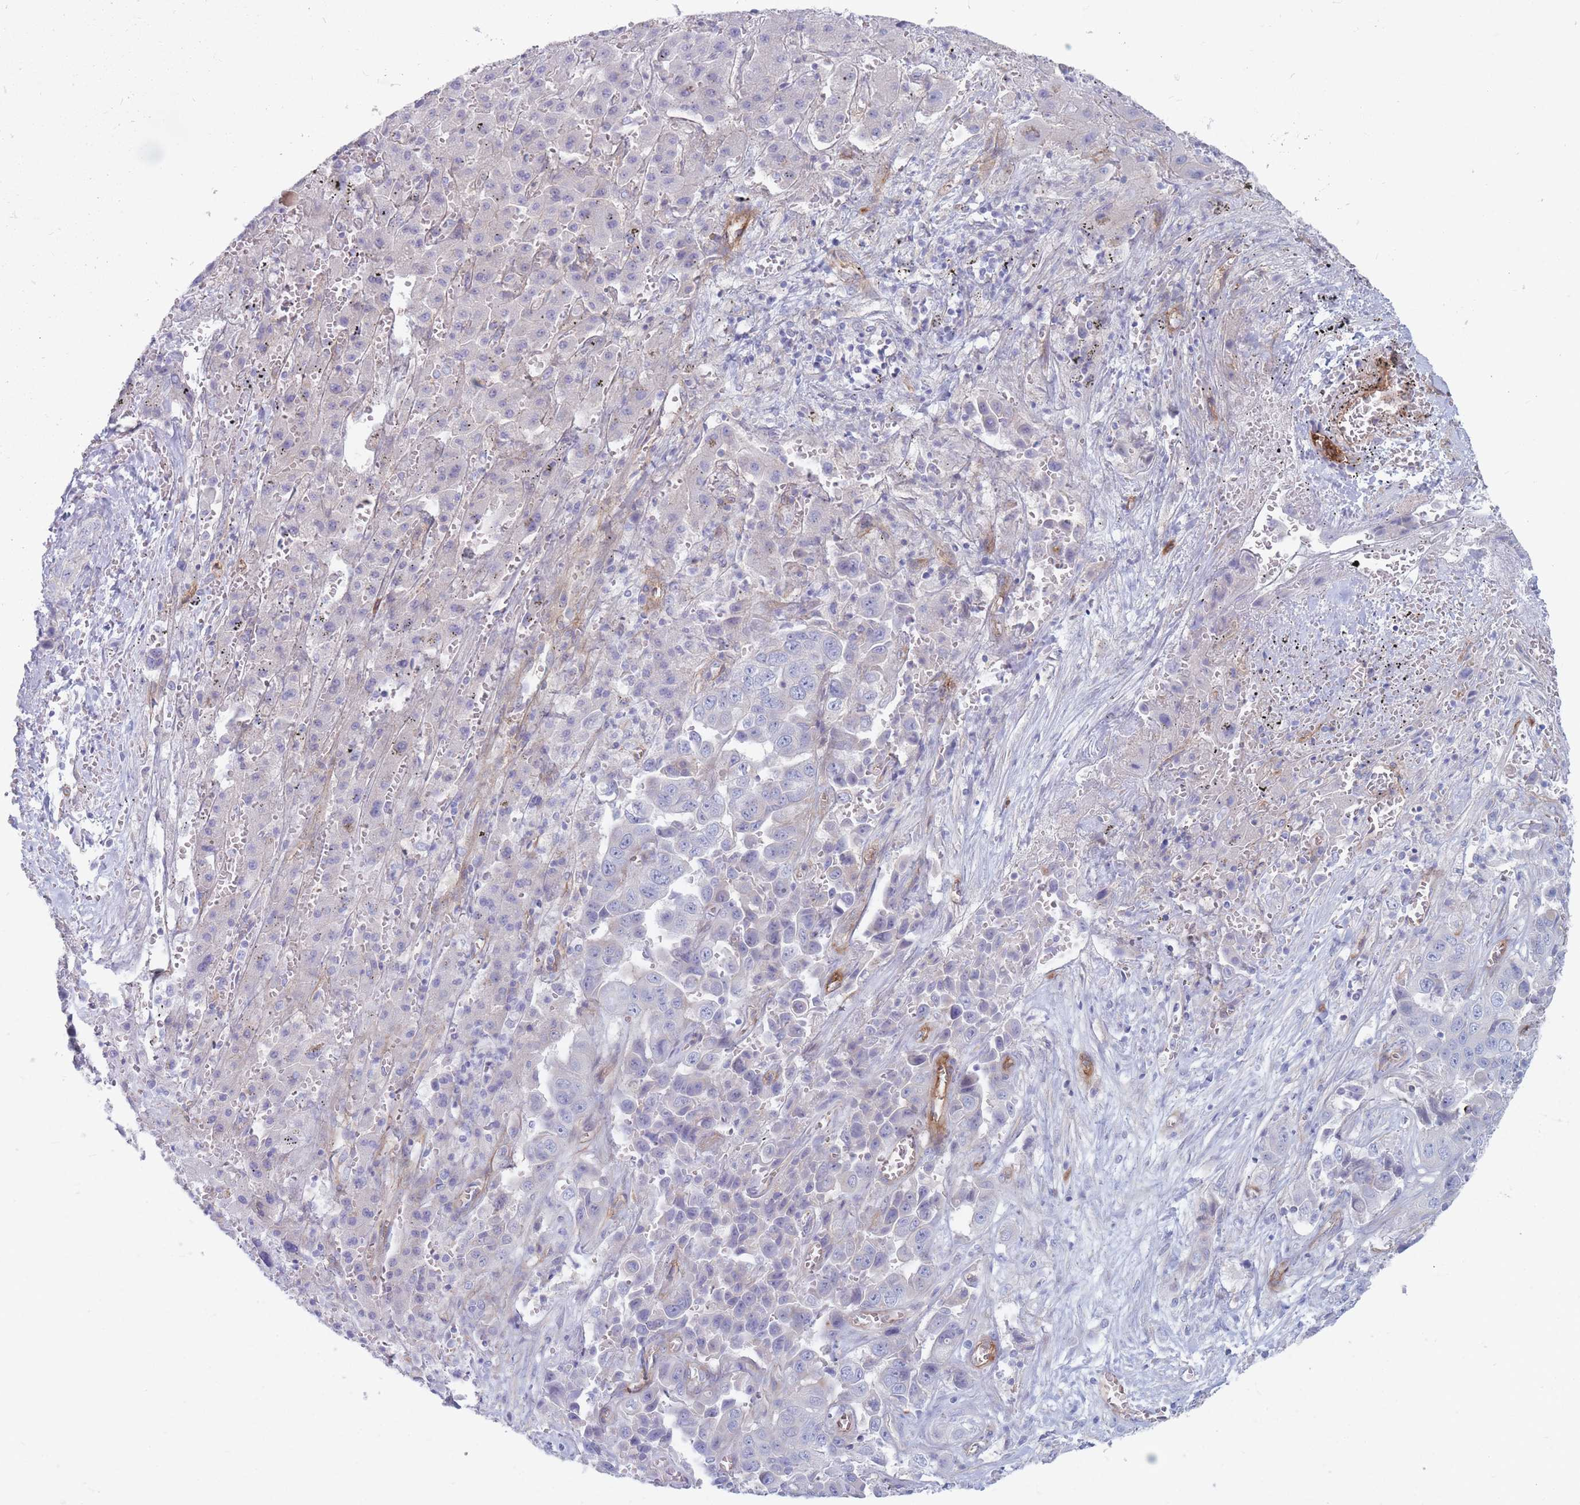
{"staining": {"intensity": "negative", "quantity": "none", "location": "none"}, "tissue": "liver cancer", "cell_type": "Tumor cells", "image_type": "cancer", "snomed": [{"axis": "morphology", "description": "Cholangiocarcinoma"}, {"axis": "topography", "description": "Liver"}], "caption": "Human liver cholangiocarcinoma stained for a protein using immunohistochemistry (IHC) demonstrates no expression in tumor cells.", "gene": "PLPP1", "patient": {"sex": "female", "age": 52}}